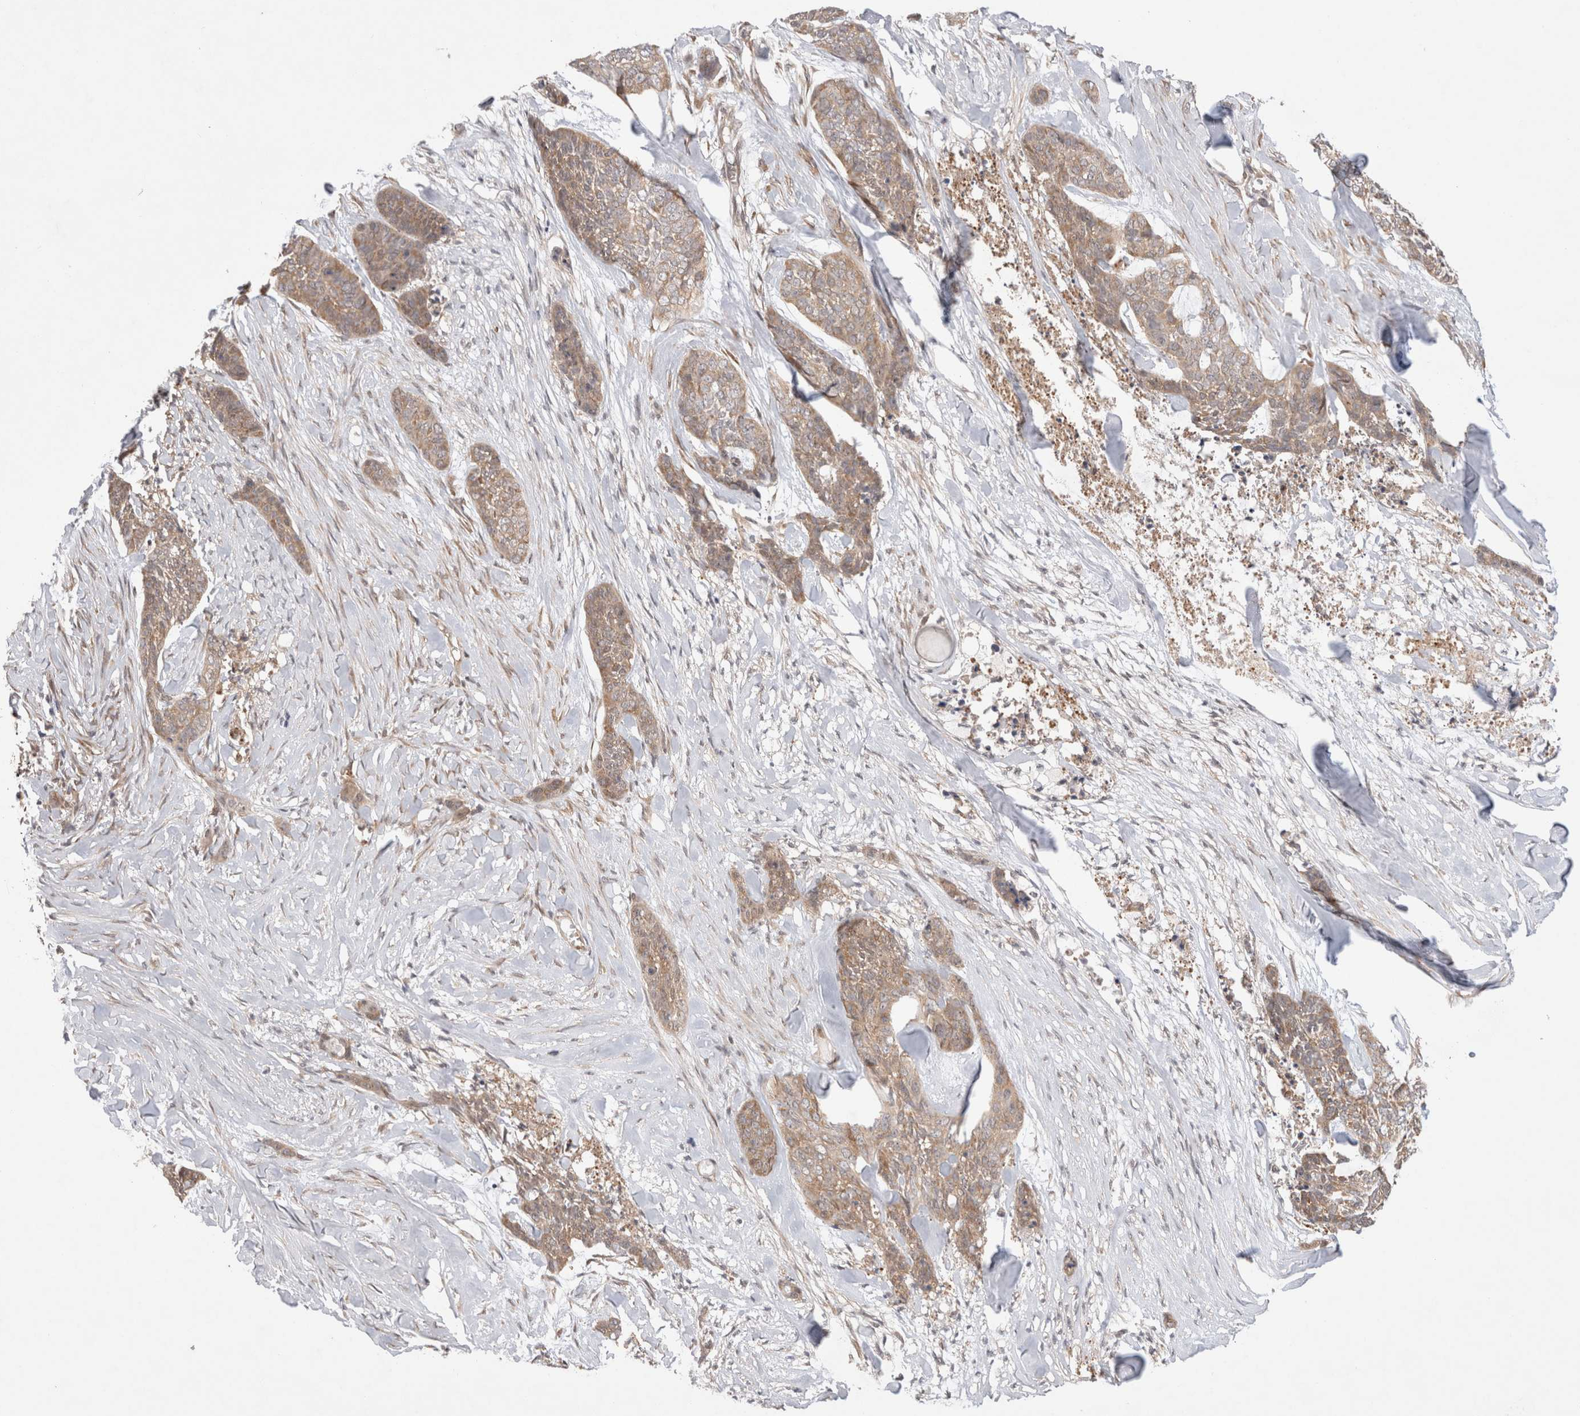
{"staining": {"intensity": "weak", "quantity": ">75%", "location": "cytoplasmic/membranous"}, "tissue": "skin cancer", "cell_type": "Tumor cells", "image_type": "cancer", "snomed": [{"axis": "morphology", "description": "Basal cell carcinoma"}, {"axis": "topography", "description": "Skin"}], "caption": "Tumor cells exhibit weak cytoplasmic/membranous positivity in about >75% of cells in skin cancer.", "gene": "EIF3E", "patient": {"sex": "female", "age": 64}}